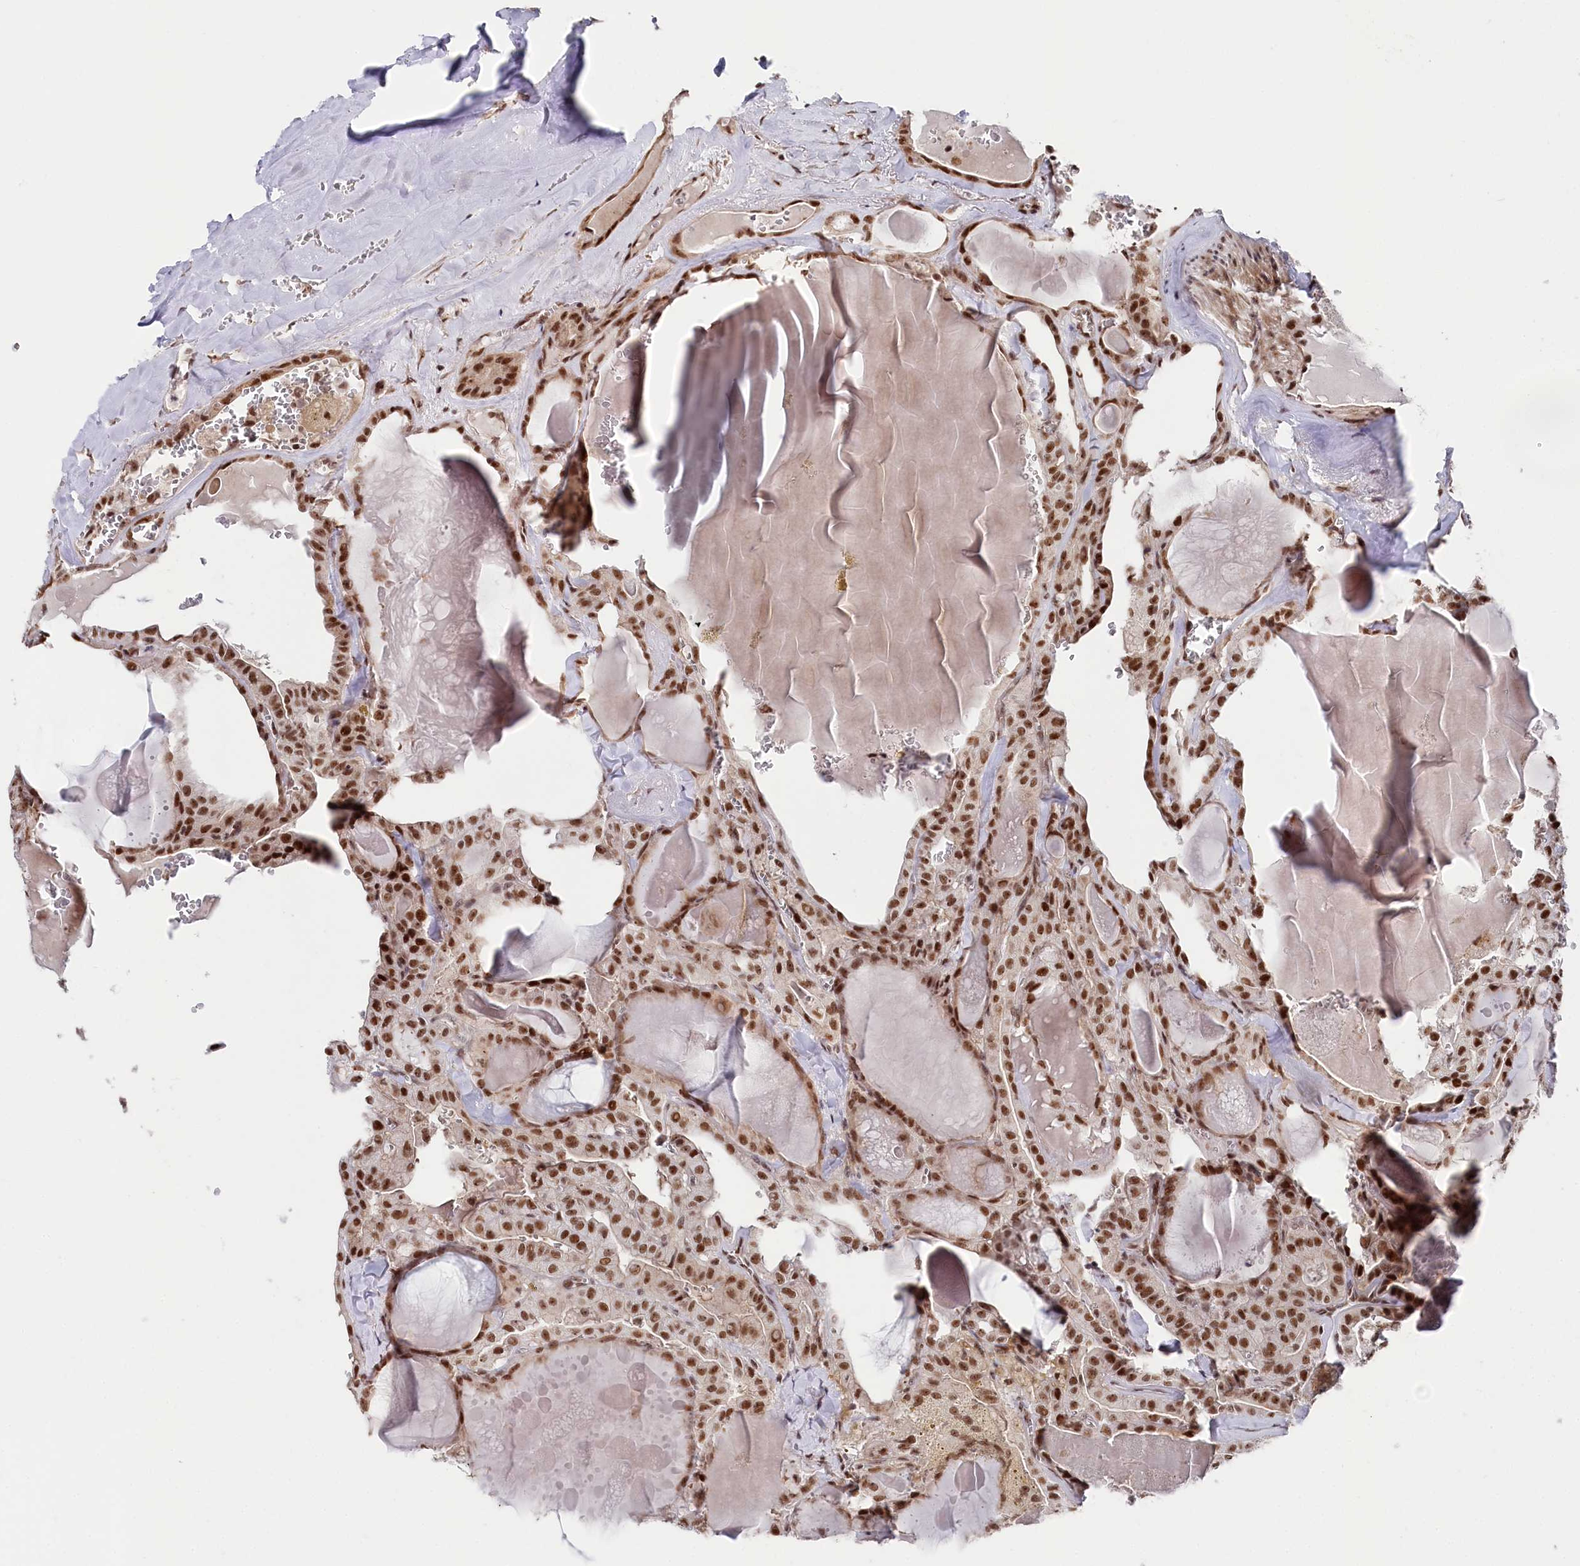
{"staining": {"intensity": "strong", "quantity": ">75%", "location": "nuclear"}, "tissue": "thyroid cancer", "cell_type": "Tumor cells", "image_type": "cancer", "snomed": [{"axis": "morphology", "description": "Papillary adenocarcinoma, NOS"}, {"axis": "topography", "description": "Thyroid gland"}], "caption": "Immunohistochemical staining of human thyroid papillary adenocarcinoma shows strong nuclear protein positivity in approximately >75% of tumor cells.", "gene": "POLR2H", "patient": {"sex": "male", "age": 52}}